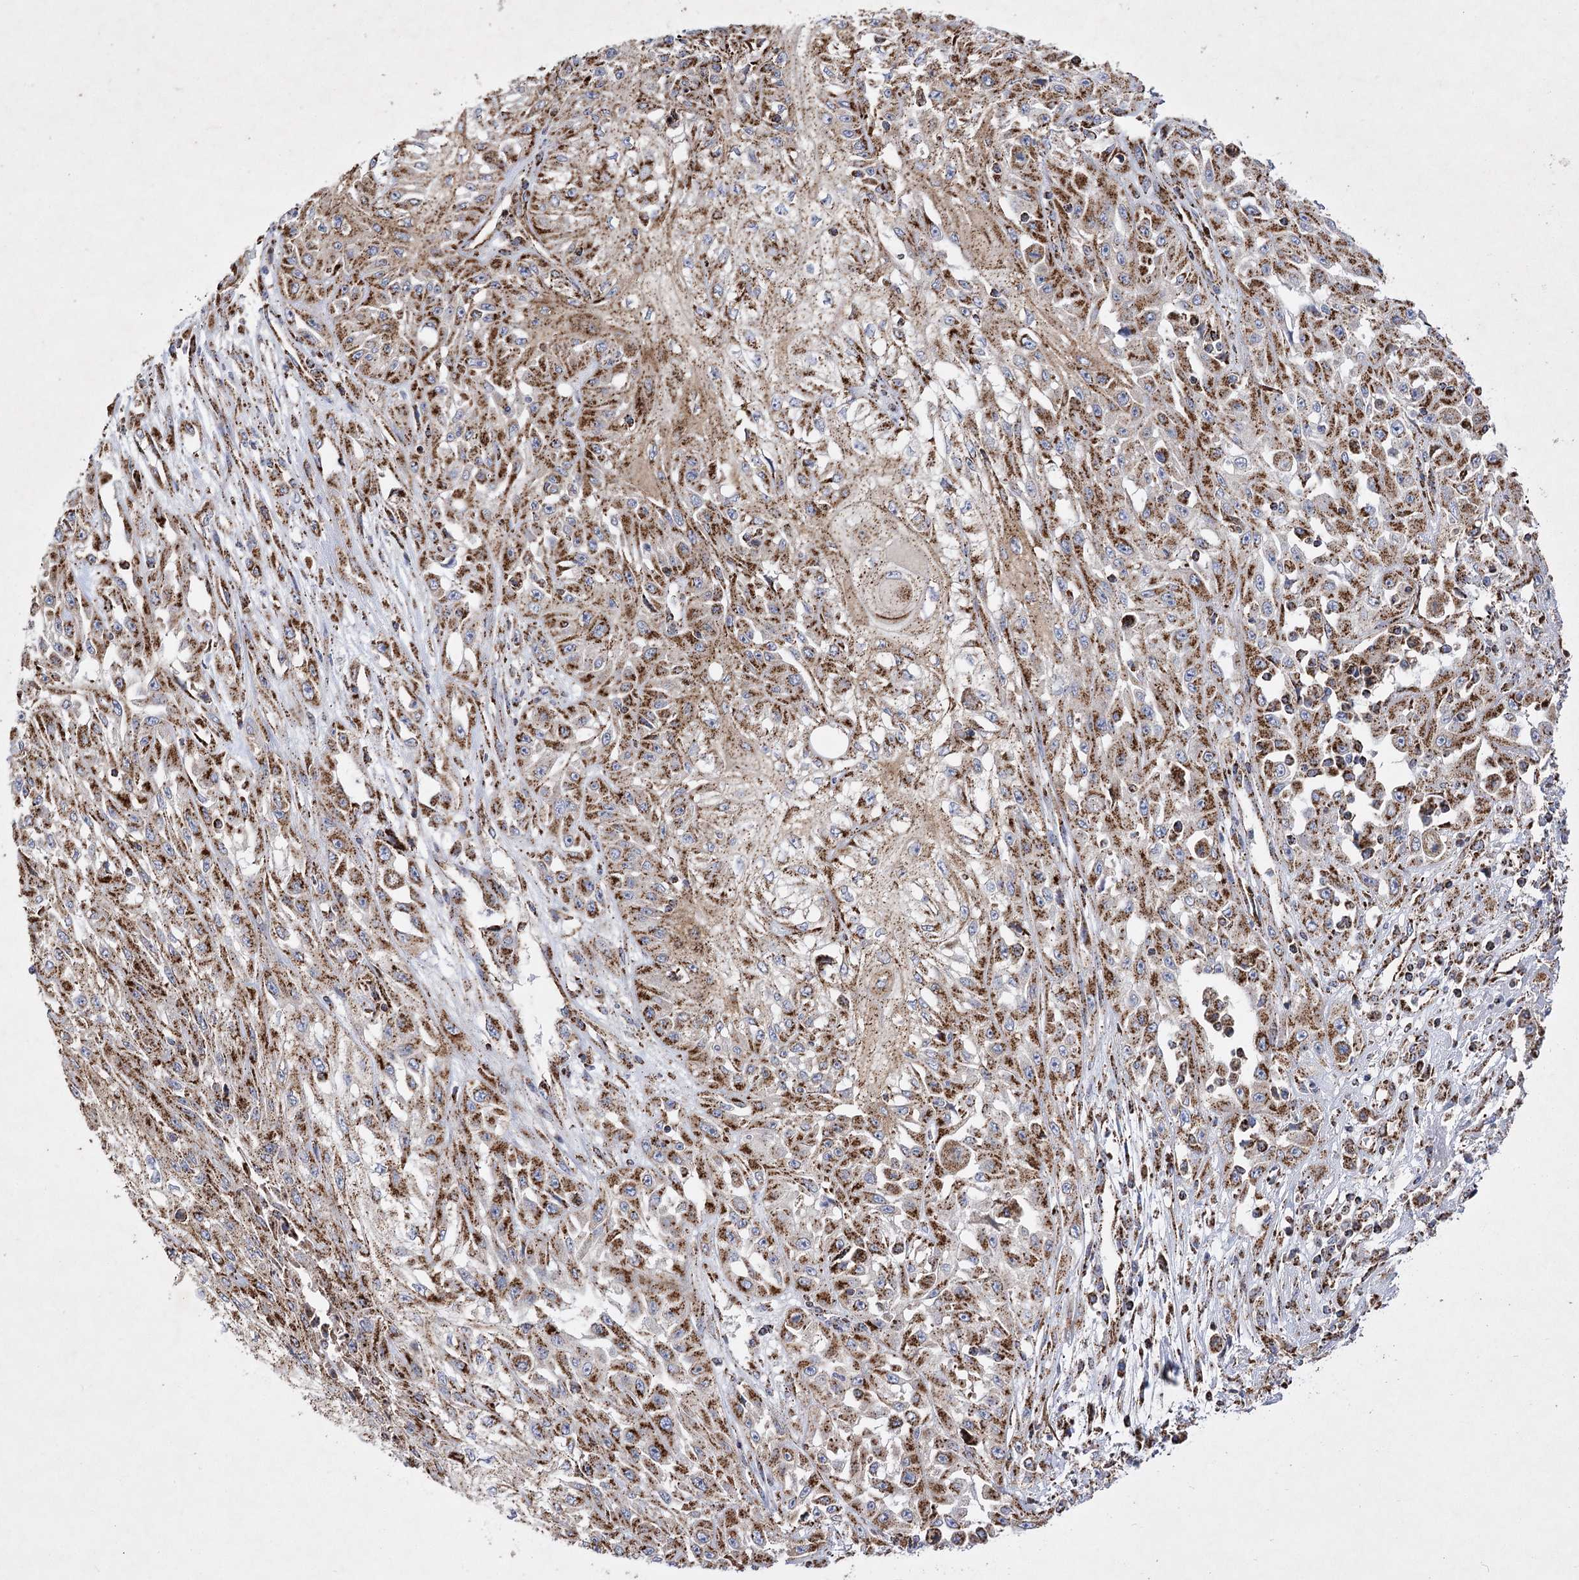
{"staining": {"intensity": "strong", "quantity": ">75%", "location": "cytoplasmic/membranous"}, "tissue": "skin cancer", "cell_type": "Tumor cells", "image_type": "cancer", "snomed": [{"axis": "morphology", "description": "Squamous cell carcinoma, NOS"}, {"axis": "morphology", "description": "Squamous cell carcinoma, metastatic, NOS"}, {"axis": "topography", "description": "Skin"}, {"axis": "topography", "description": "Lymph node"}], "caption": "This micrograph reveals immunohistochemistry (IHC) staining of skin cancer (metastatic squamous cell carcinoma), with high strong cytoplasmic/membranous positivity in approximately >75% of tumor cells.", "gene": "ASNSD1", "patient": {"sex": "male", "age": 75}}